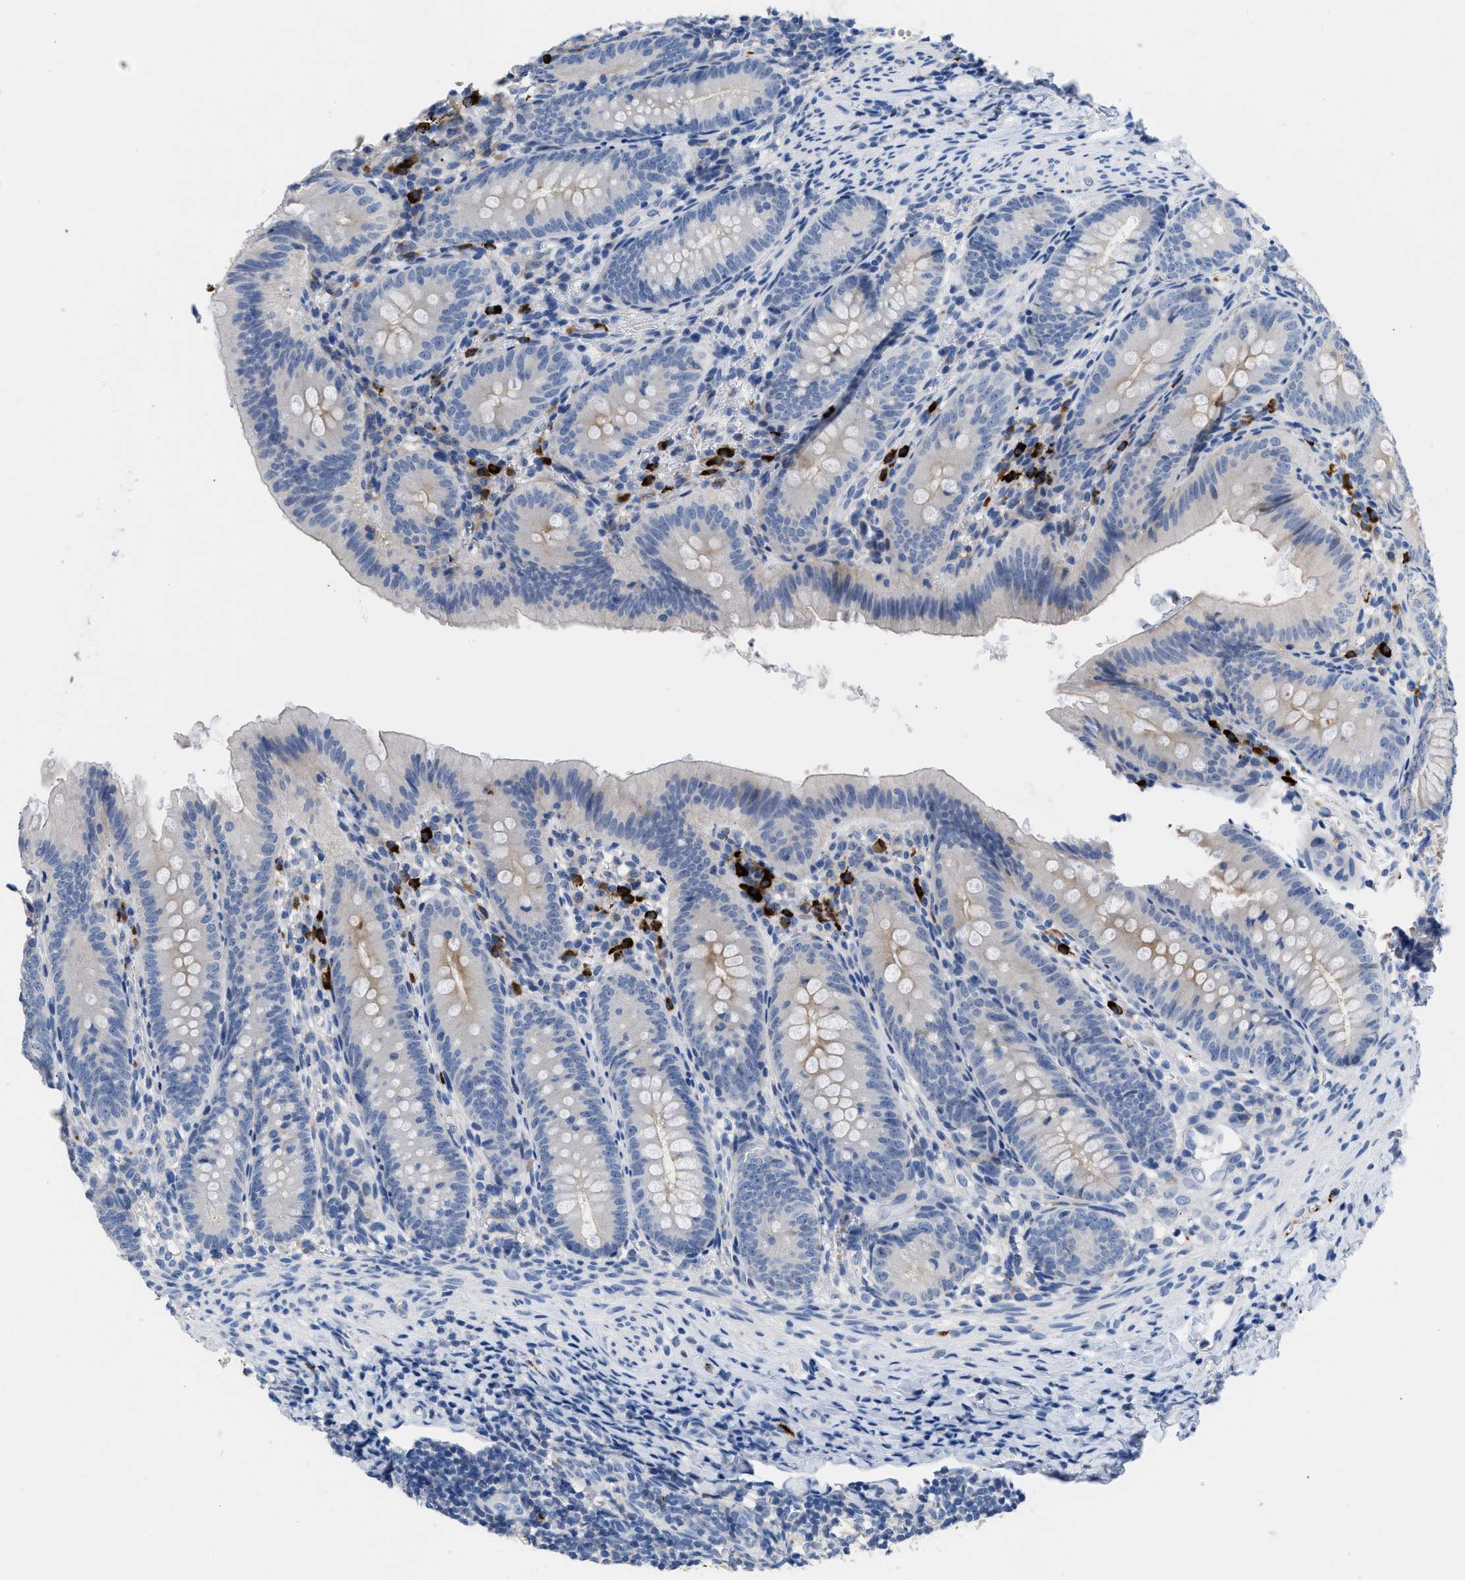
{"staining": {"intensity": "negative", "quantity": "none", "location": "none"}, "tissue": "appendix", "cell_type": "Glandular cells", "image_type": "normal", "snomed": [{"axis": "morphology", "description": "Normal tissue, NOS"}, {"axis": "topography", "description": "Appendix"}], "caption": "Protein analysis of normal appendix exhibits no significant expression in glandular cells. (DAB (3,3'-diaminobenzidine) immunohistochemistry, high magnification).", "gene": "FGF18", "patient": {"sex": "male", "age": 1}}